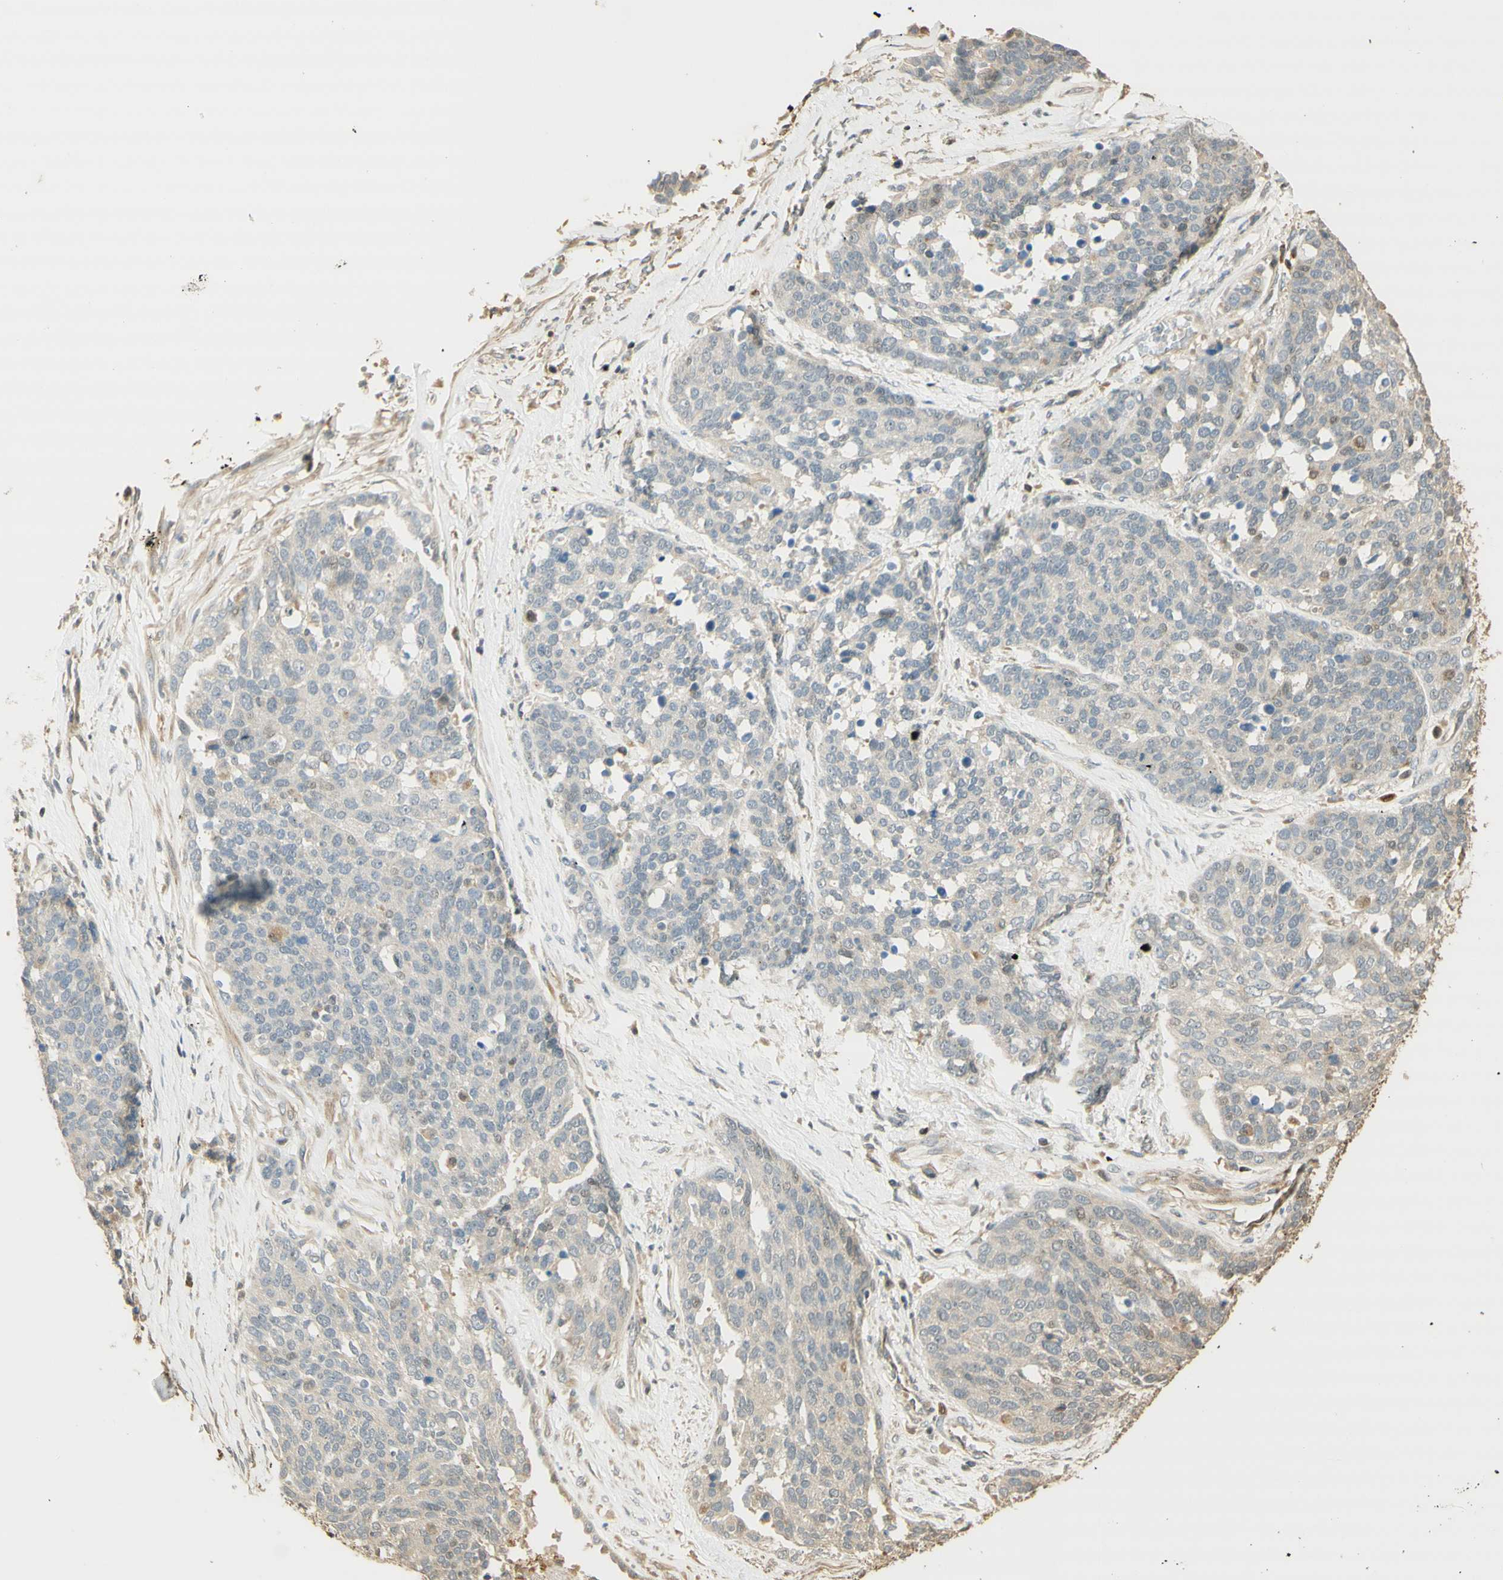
{"staining": {"intensity": "weak", "quantity": "25%-75%", "location": "cytoplasmic/membranous"}, "tissue": "ovarian cancer", "cell_type": "Tumor cells", "image_type": "cancer", "snomed": [{"axis": "morphology", "description": "Cystadenocarcinoma, serous, NOS"}, {"axis": "topography", "description": "Ovary"}], "caption": "An immunohistochemistry (IHC) micrograph of neoplastic tissue is shown. Protein staining in brown highlights weak cytoplasmic/membranous positivity in ovarian cancer (serous cystadenocarcinoma) within tumor cells.", "gene": "AGER", "patient": {"sex": "female", "age": 44}}